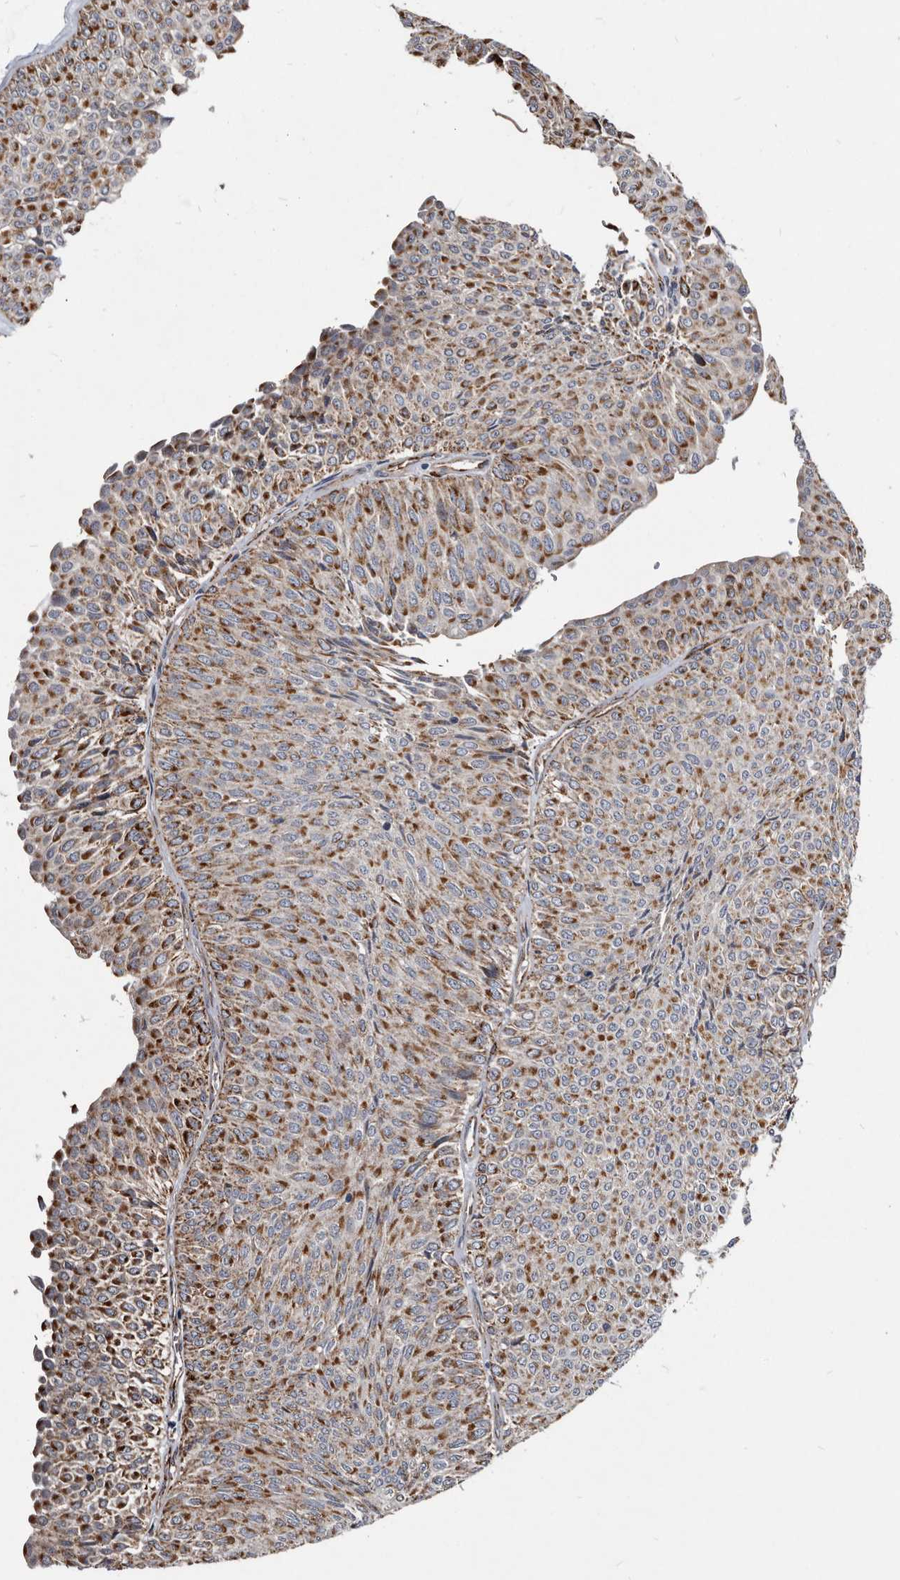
{"staining": {"intensity": "moderate", "quantity": ">75%", "location": "cytoplasmic/membranous"}, "tissue": "urothelial cancer", "cell_type": "Tumor cells", "image_type": "cancer", "snomed": [{"axis": "morphology", "description": "Urothelial carcinoma, Low grade"}, {"axis": "topography", "description": "Urinary bladder"}], "caption": "The image demonstrates immunohistochemical staining of low-grade urothelial carcinoma. There is moderate cytoplasmic/membranous staining is identified in approximately >75% of tumor cells.", "gene": "CTSA", "patient": {"sex": "male", "age": 78}}